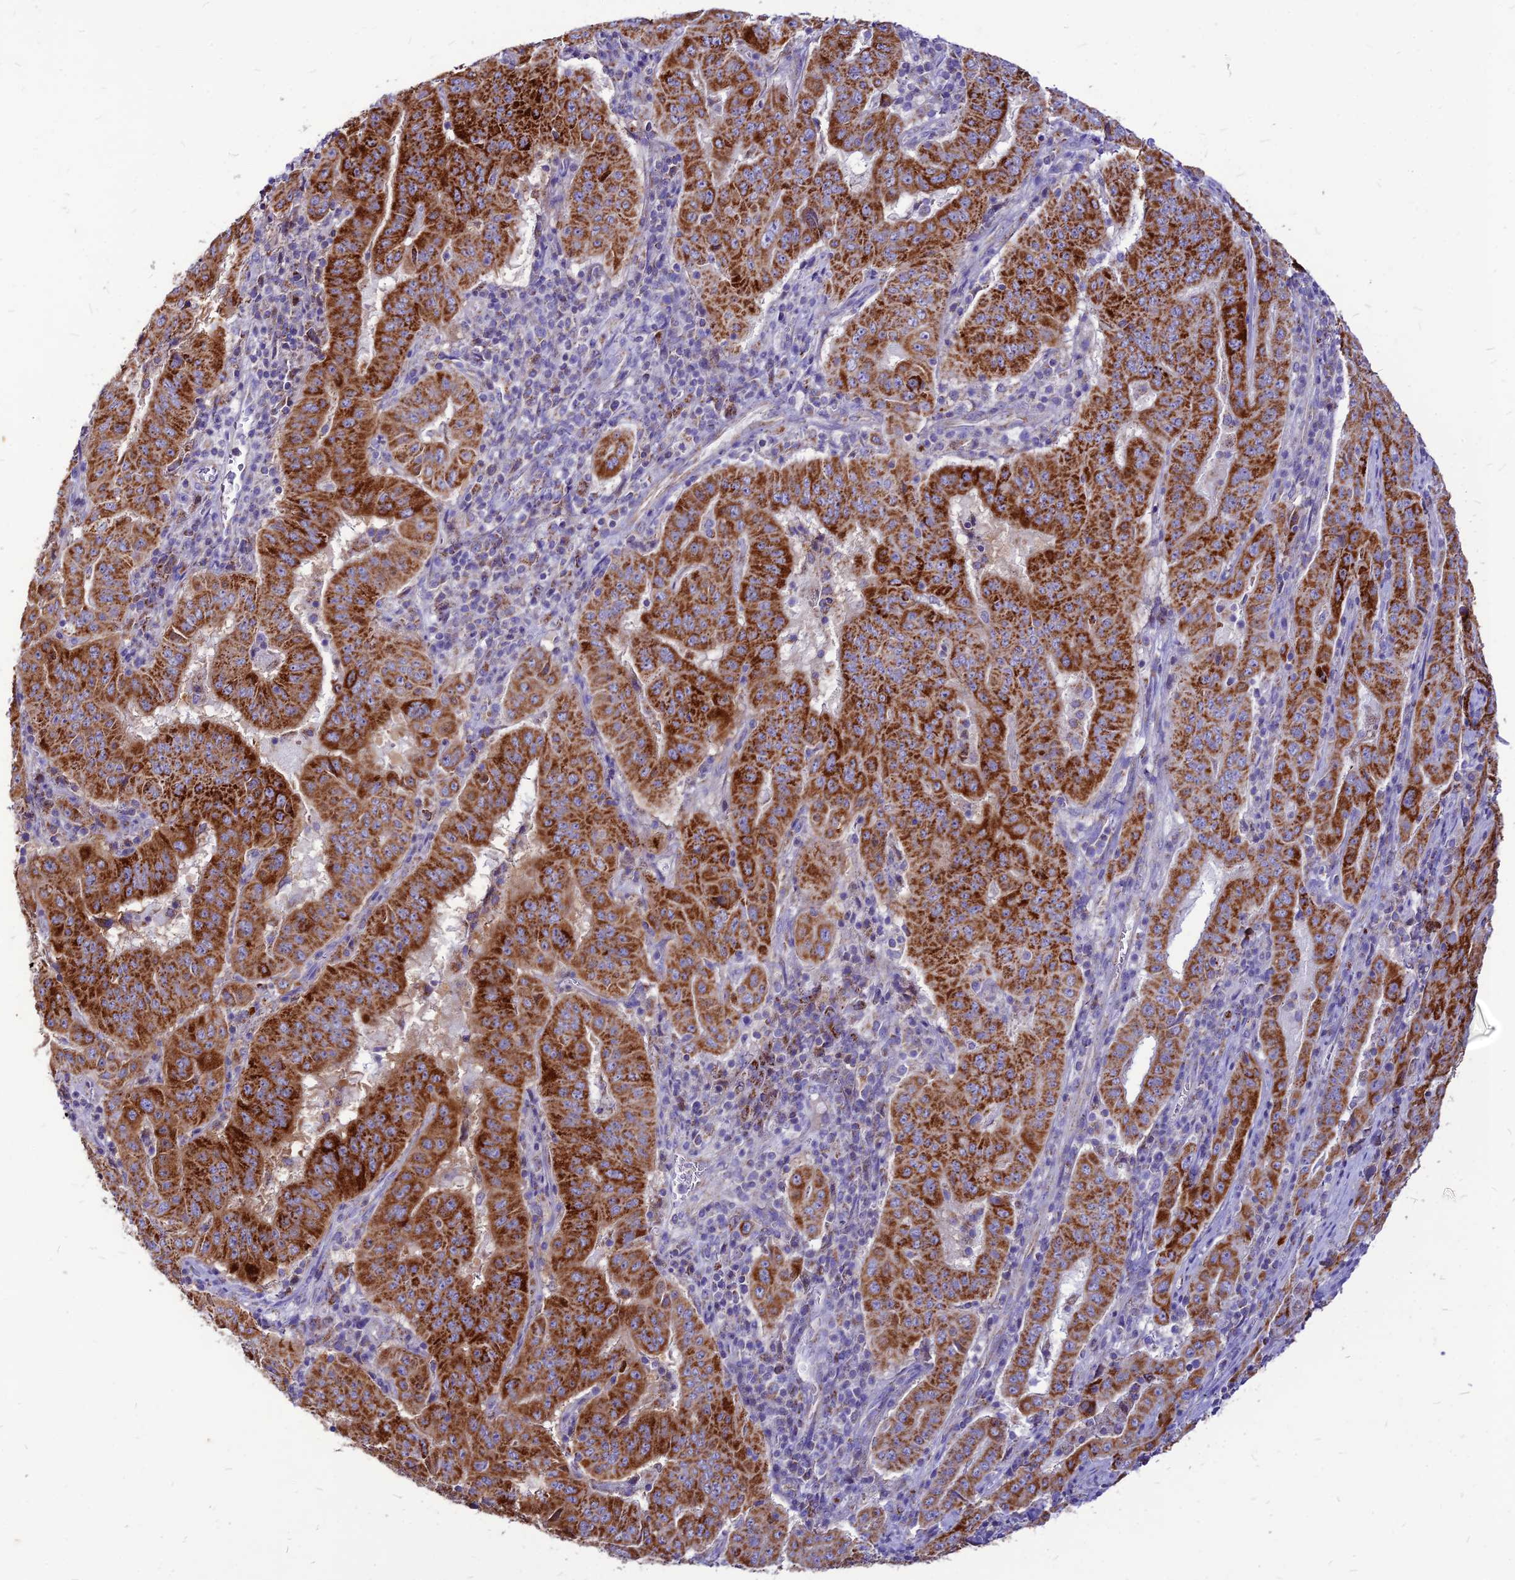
{"staining": {"intensity": "strong", "quantity": ">75%", "location": "cytoplasmic/membranous"}, "tissue": "pancreatic cancer", "cell_type": "Tumor cells", "image_type": "cancer", "snomed": [{"axis": "morphology", "description": "Adenocarcinoma, NOS"}, {"axis": "topography", "description": "Pancreas"}], "caption": "Pancreatic adenocarcinoma tissue exhibits strong cytoplasmic/membranous expression in about >75% of tumor cells Nuclei are stained in blue.", "gene": "ECI1", "patient": {"sex": "male", "age": 63}}